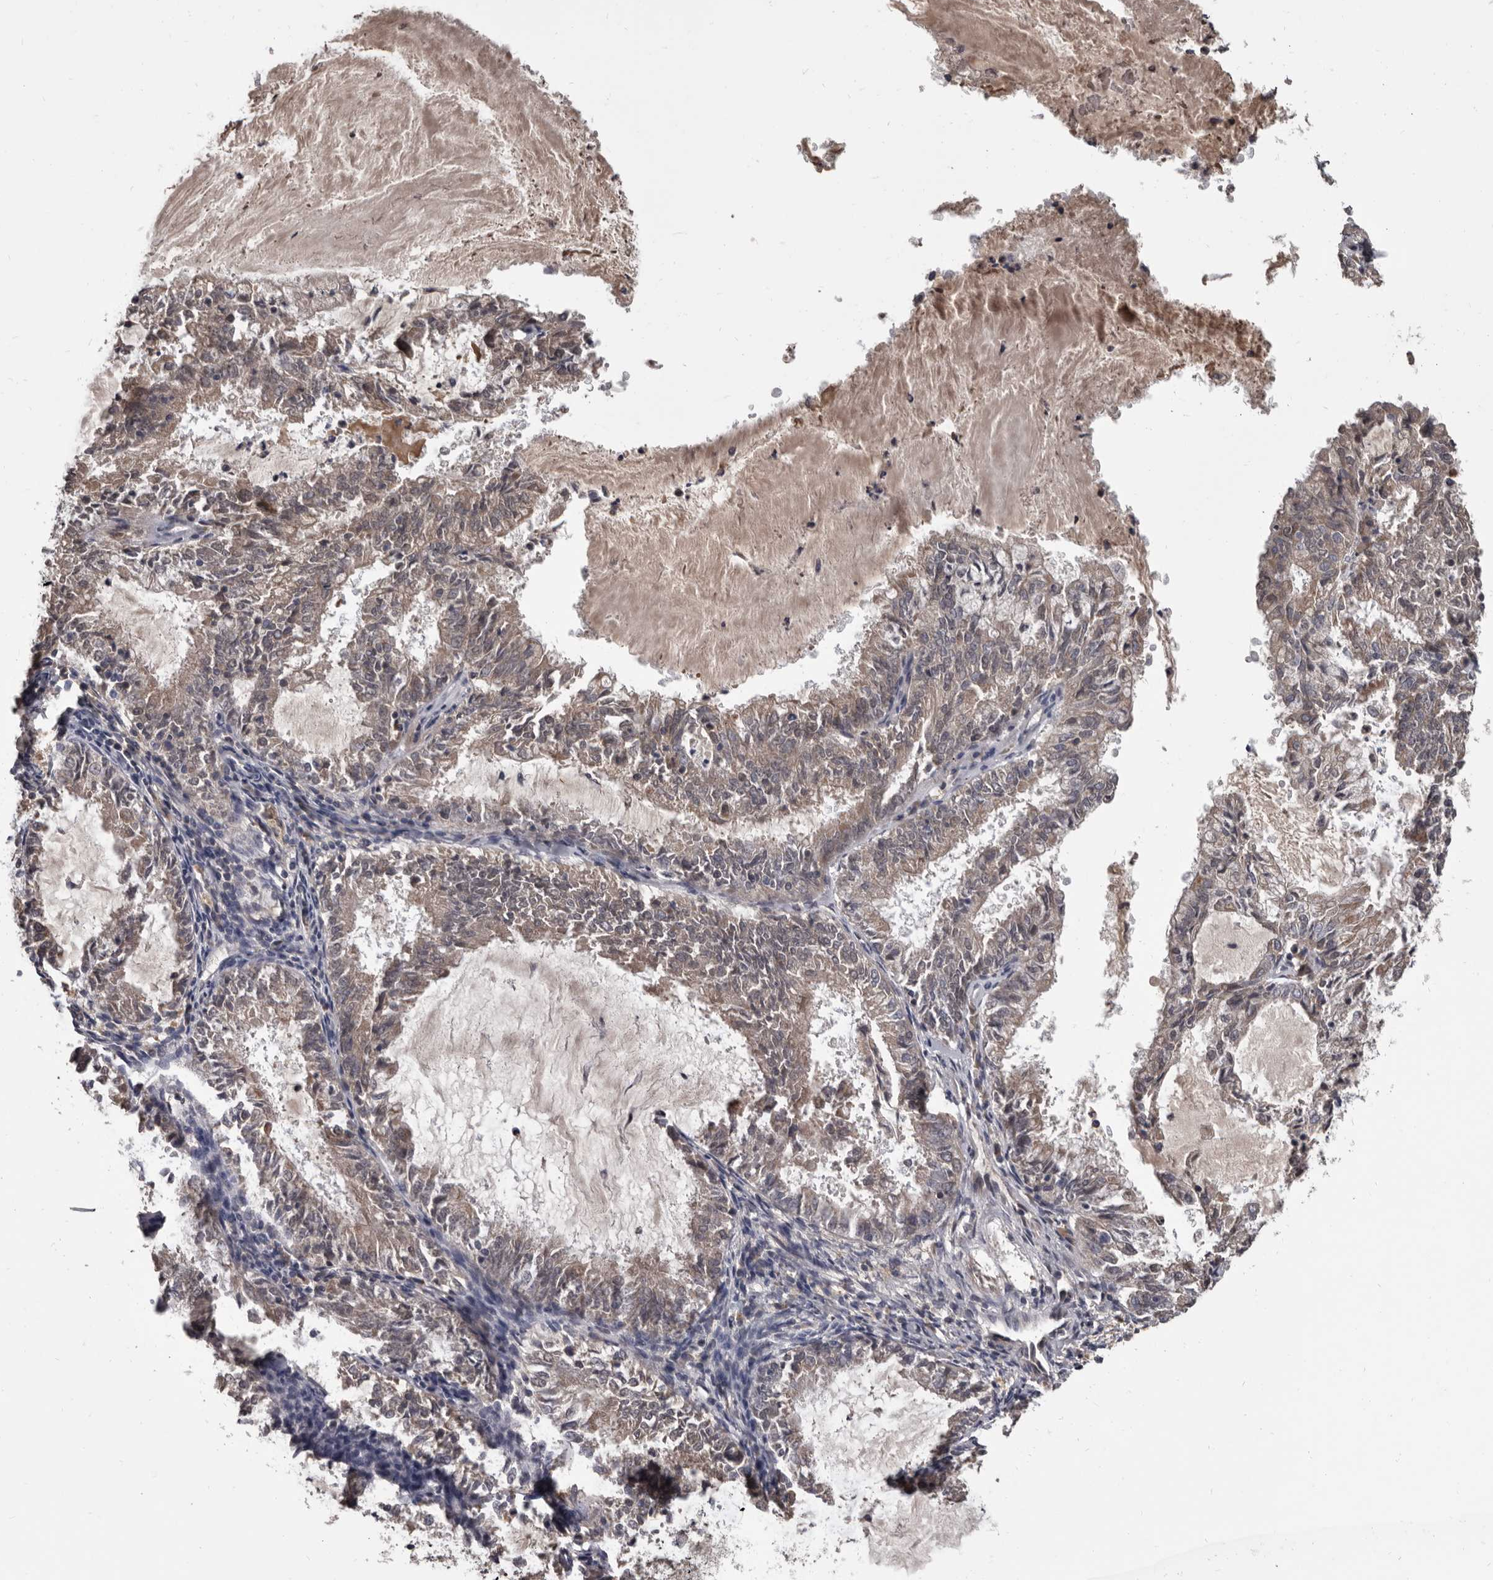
{"staining": {"intensity": "weak", "quantity": "<25%", "location": "cytoplasmic/membranous"}, "tissue": "endometrial cancer", "cell_type": "Tumor cells", "image_type": "cancer", "snomed": [{"axis": "morphology", "description": "Adenocarcinoma, NOS"}, {"axis": "topography", "description": "Endometrium"}], "caption": "A micrograph of endometrial cancer (adenocarcinoma) stained for a protein reveals no brown staining in tumor cells.", "gene": "ALDH5A1", "patient": {"sex": "female", "age": 57}}